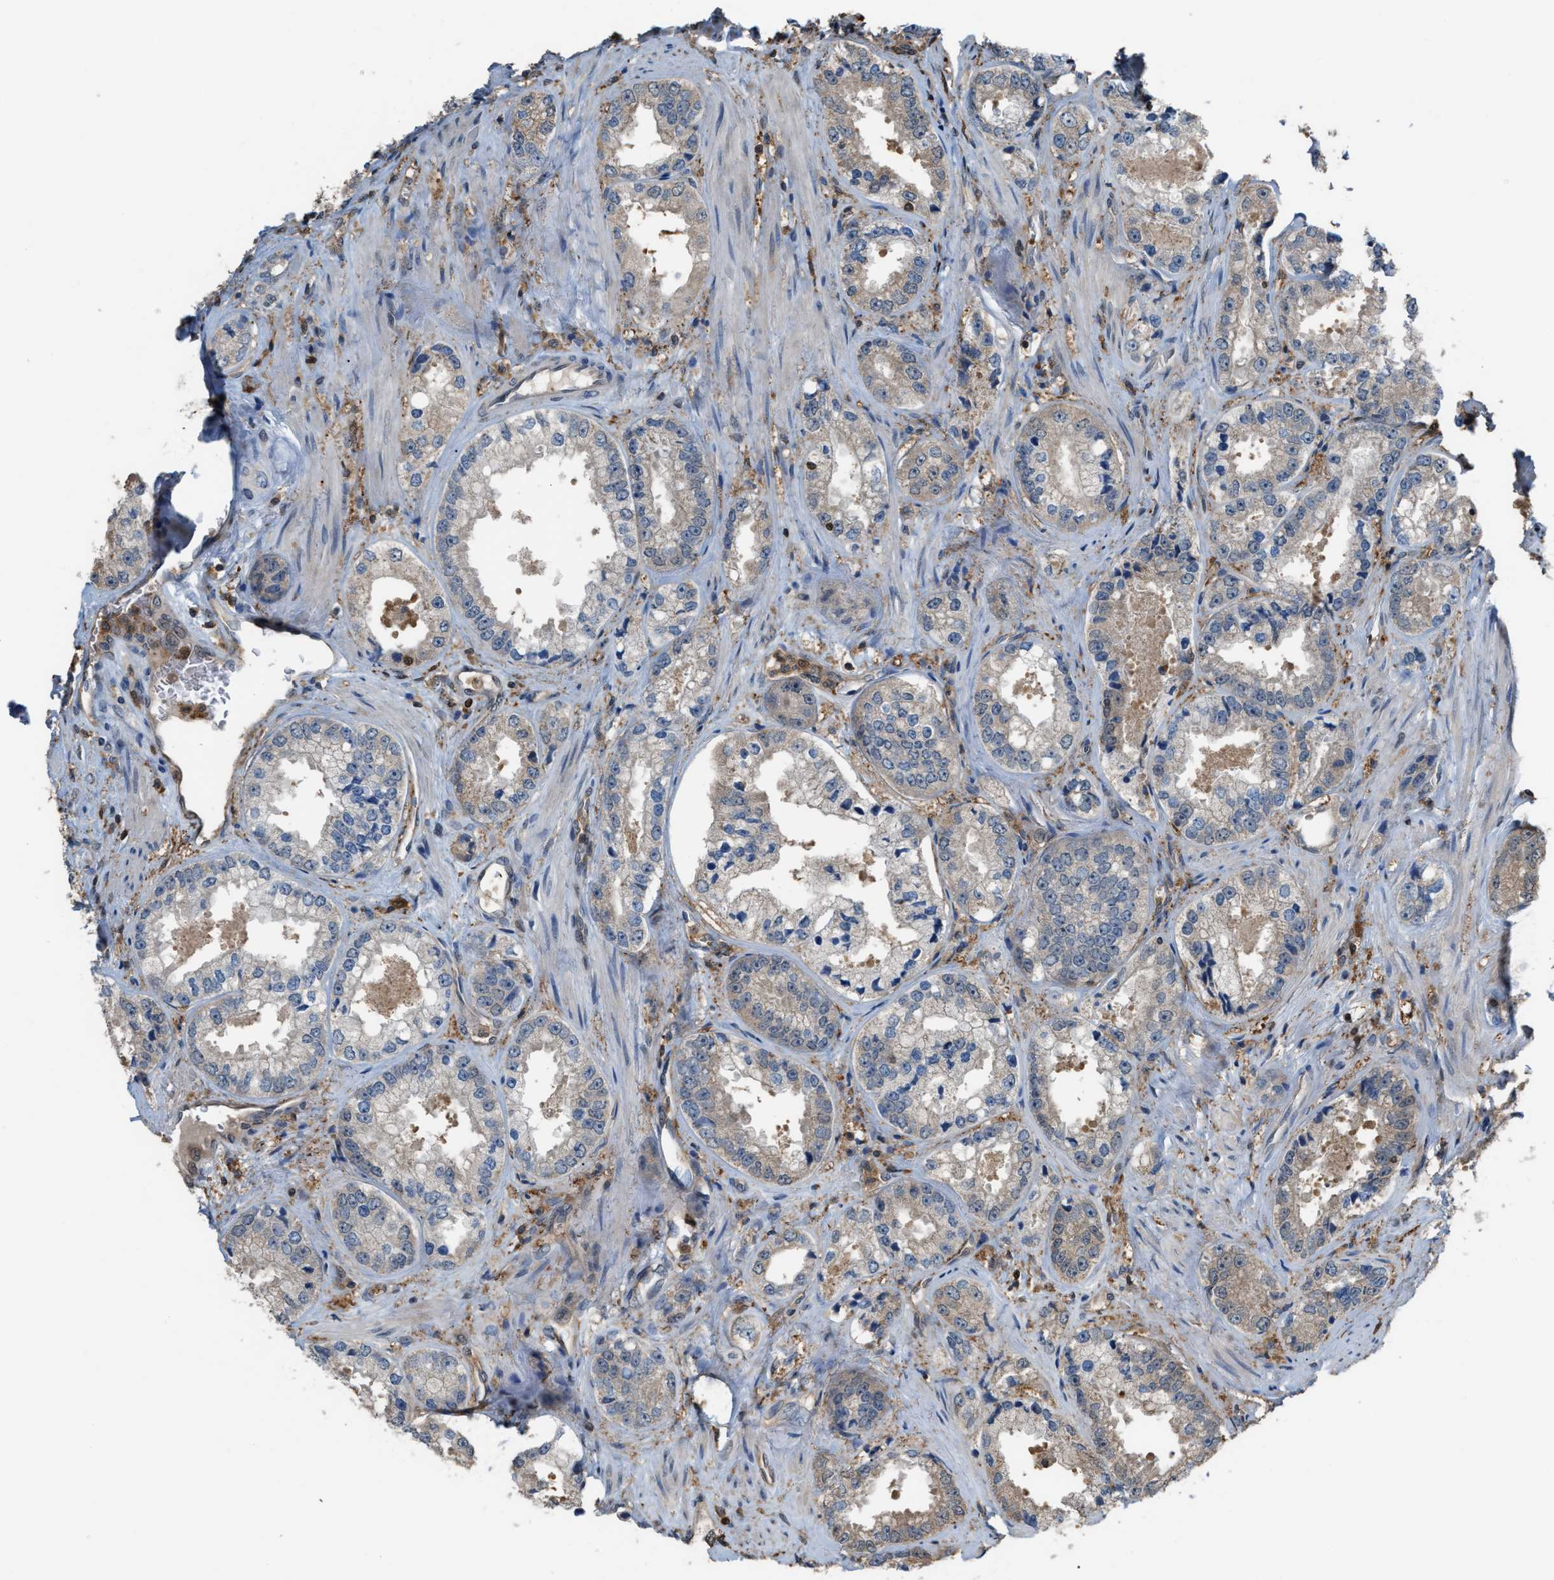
{"staining": {"intensity": "weak", "quantity": "<25%", "location": "cytoplasmic/membranous"}, "tissue": "prostate cancer", "cell_type": "Tumor cells", "image_type": "cancer", "snomed": [{"axis": "morphology", "description": "Adenocarcinoma, High grade"}, {"axis": "topography", "description": "Prostate"}], "caption": "IHC micrograph of neoplastic tissue: human prostate high-grade adenocarcinoma stained with DAB shows no significant protein expression in tumor cells.", "gene": "MTPN", "patient": {"sex": "male", "age": 61}}